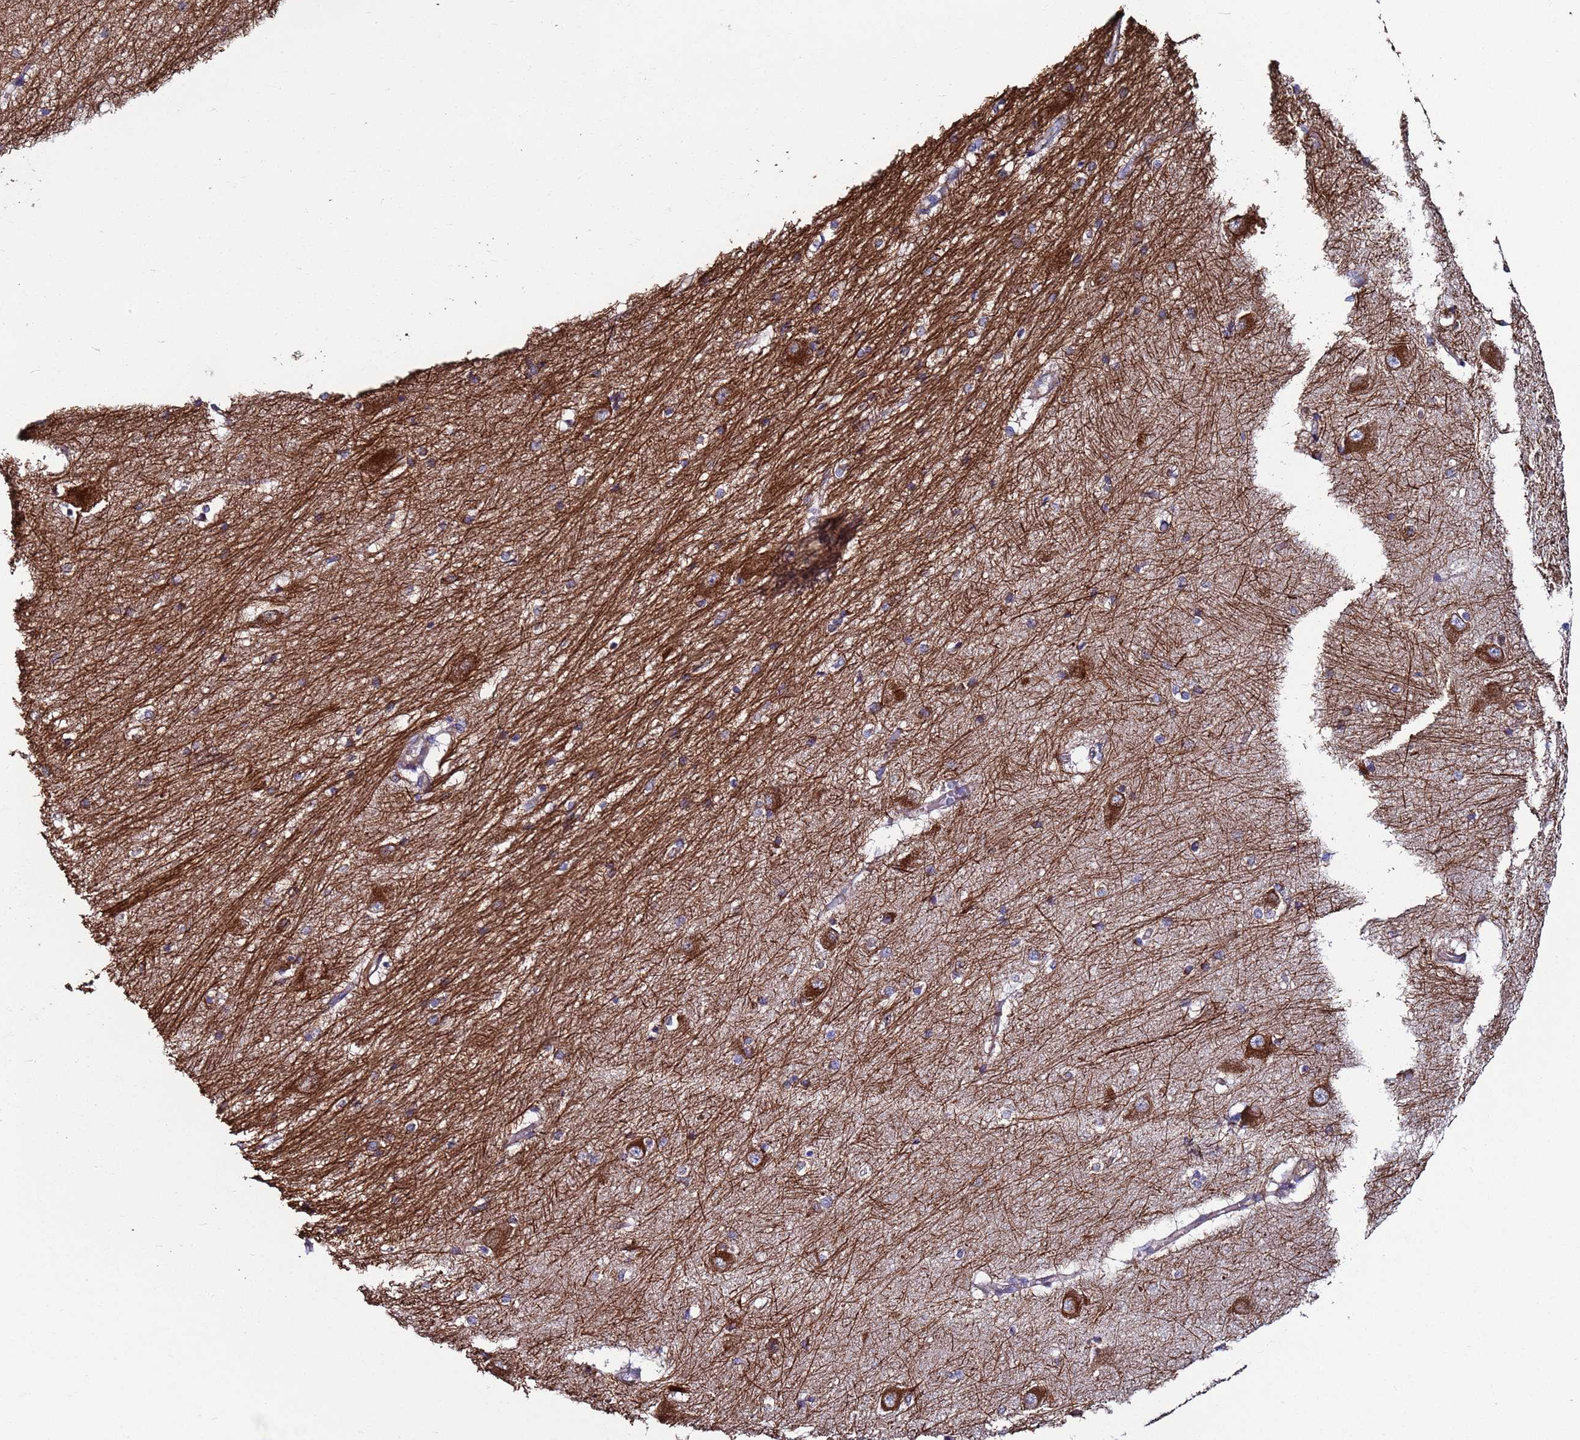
{"staining": {"intensity": "moderate", "quantity": ">75%", "location": "cytoplasmic/membranous"}, "tissue": "caudate", "cell_type": "Glial cells", "image_type": "normal", "snomed": [{"axis": "morphology", "description": "Normal tissue, NOS"}, {"axis": "topography", "description": "Lateral ventricle wall"}], "caption": "The image displays staining of unremarkable caudate, revealing moderate cytoplasmic/membranous protein staining (brown color) within glial cells.", "gene": "ZBTB39", "patient": {"sex": "male", "age": 37}}